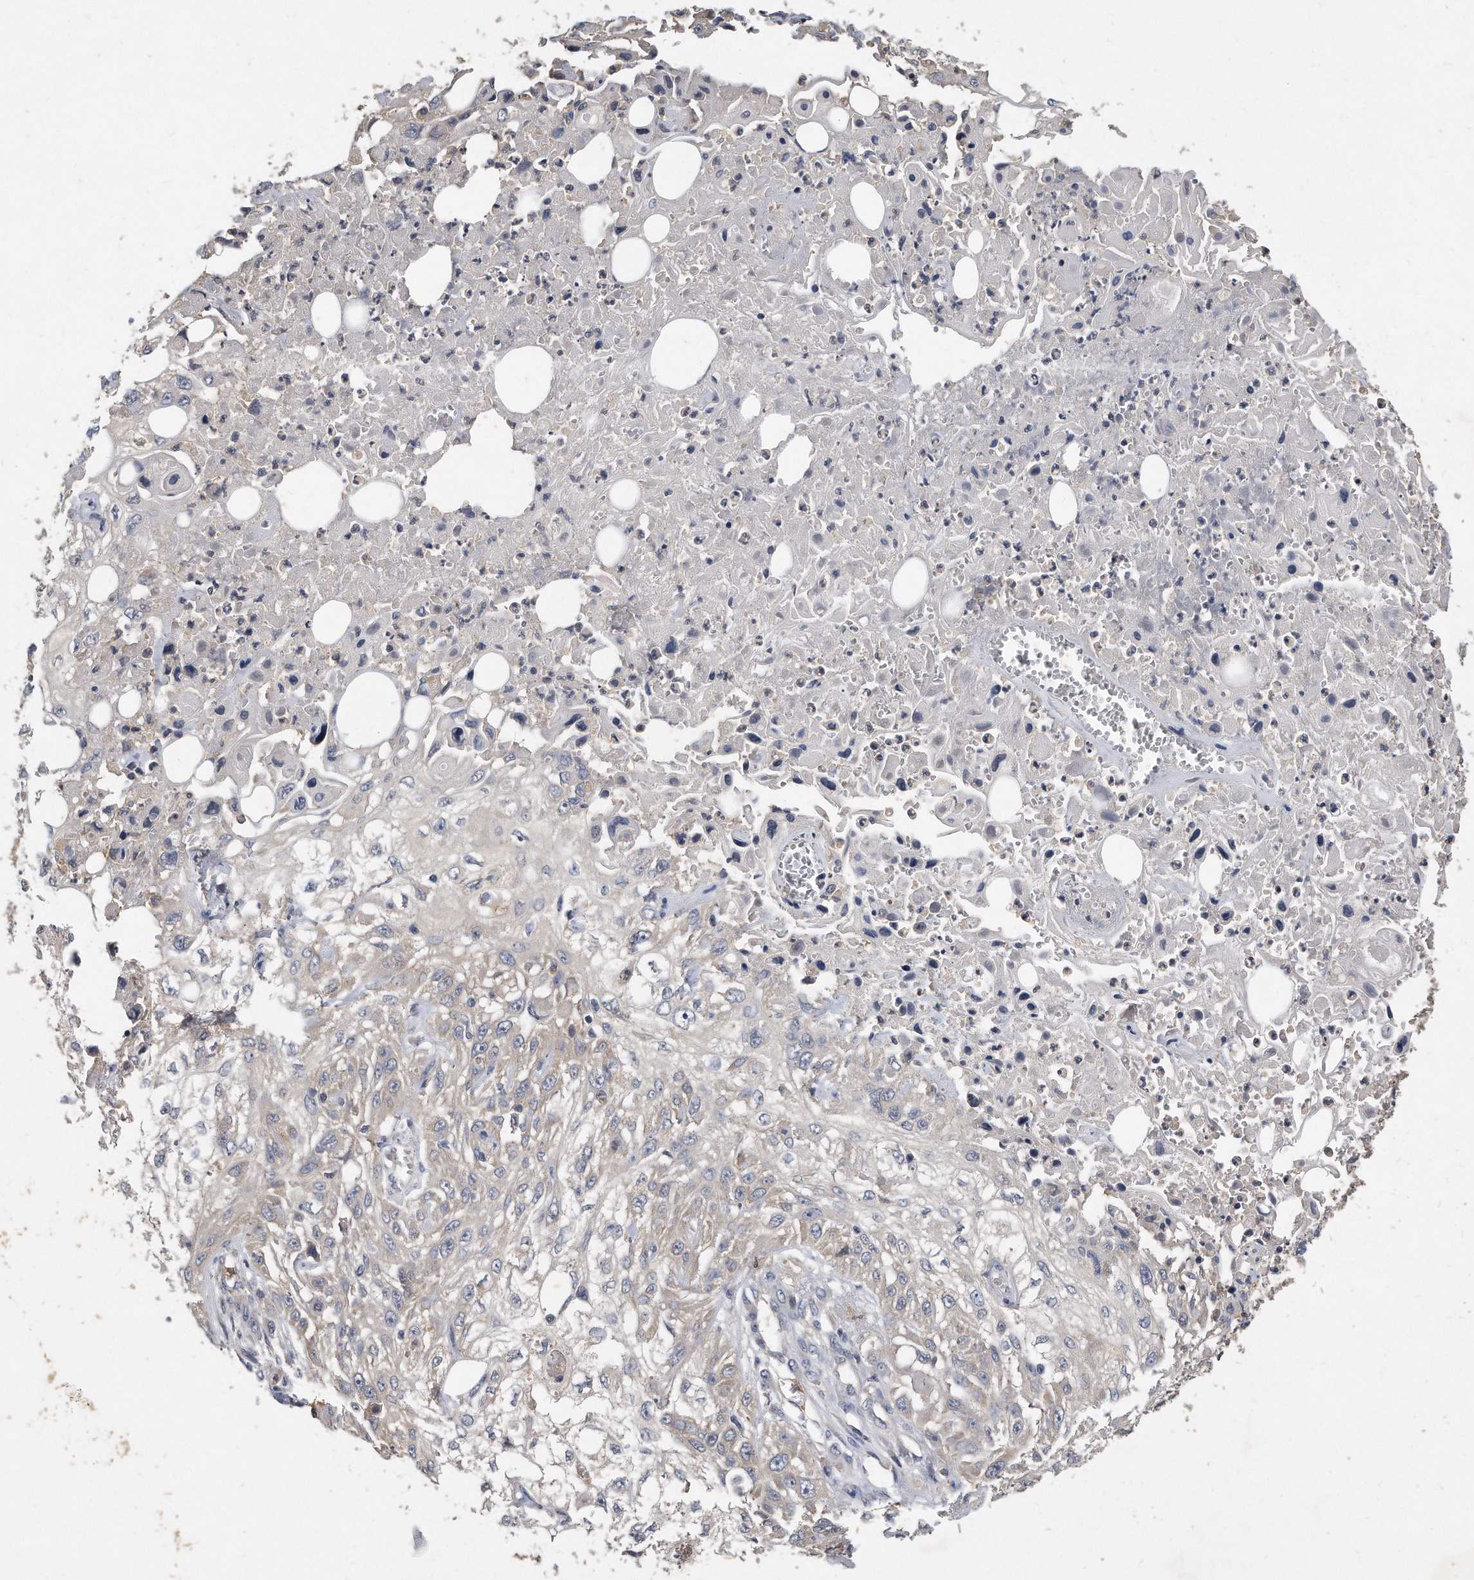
{"staining": {"intensity": "negative", "quantity": "none", "location": "none"}, "tissue": "skin cancer", "cell_type": "Tumor cells", "image_type": "cancer", "snomed": [{"axis": "morphology", "description": "Squamous cell carcinoma, NOS"}, {"axis": "topography", "description": "Skin"}], "caption": "Tumor cells are negative for brown protein staining in squamous cell carcinoma (skin). (Brightfield microscopy of DAB (3,3'-diaminobenzidine) IHC at high magnification).", "gene": "HOMER3", "patient": {"sex": "male", "age": 75}}